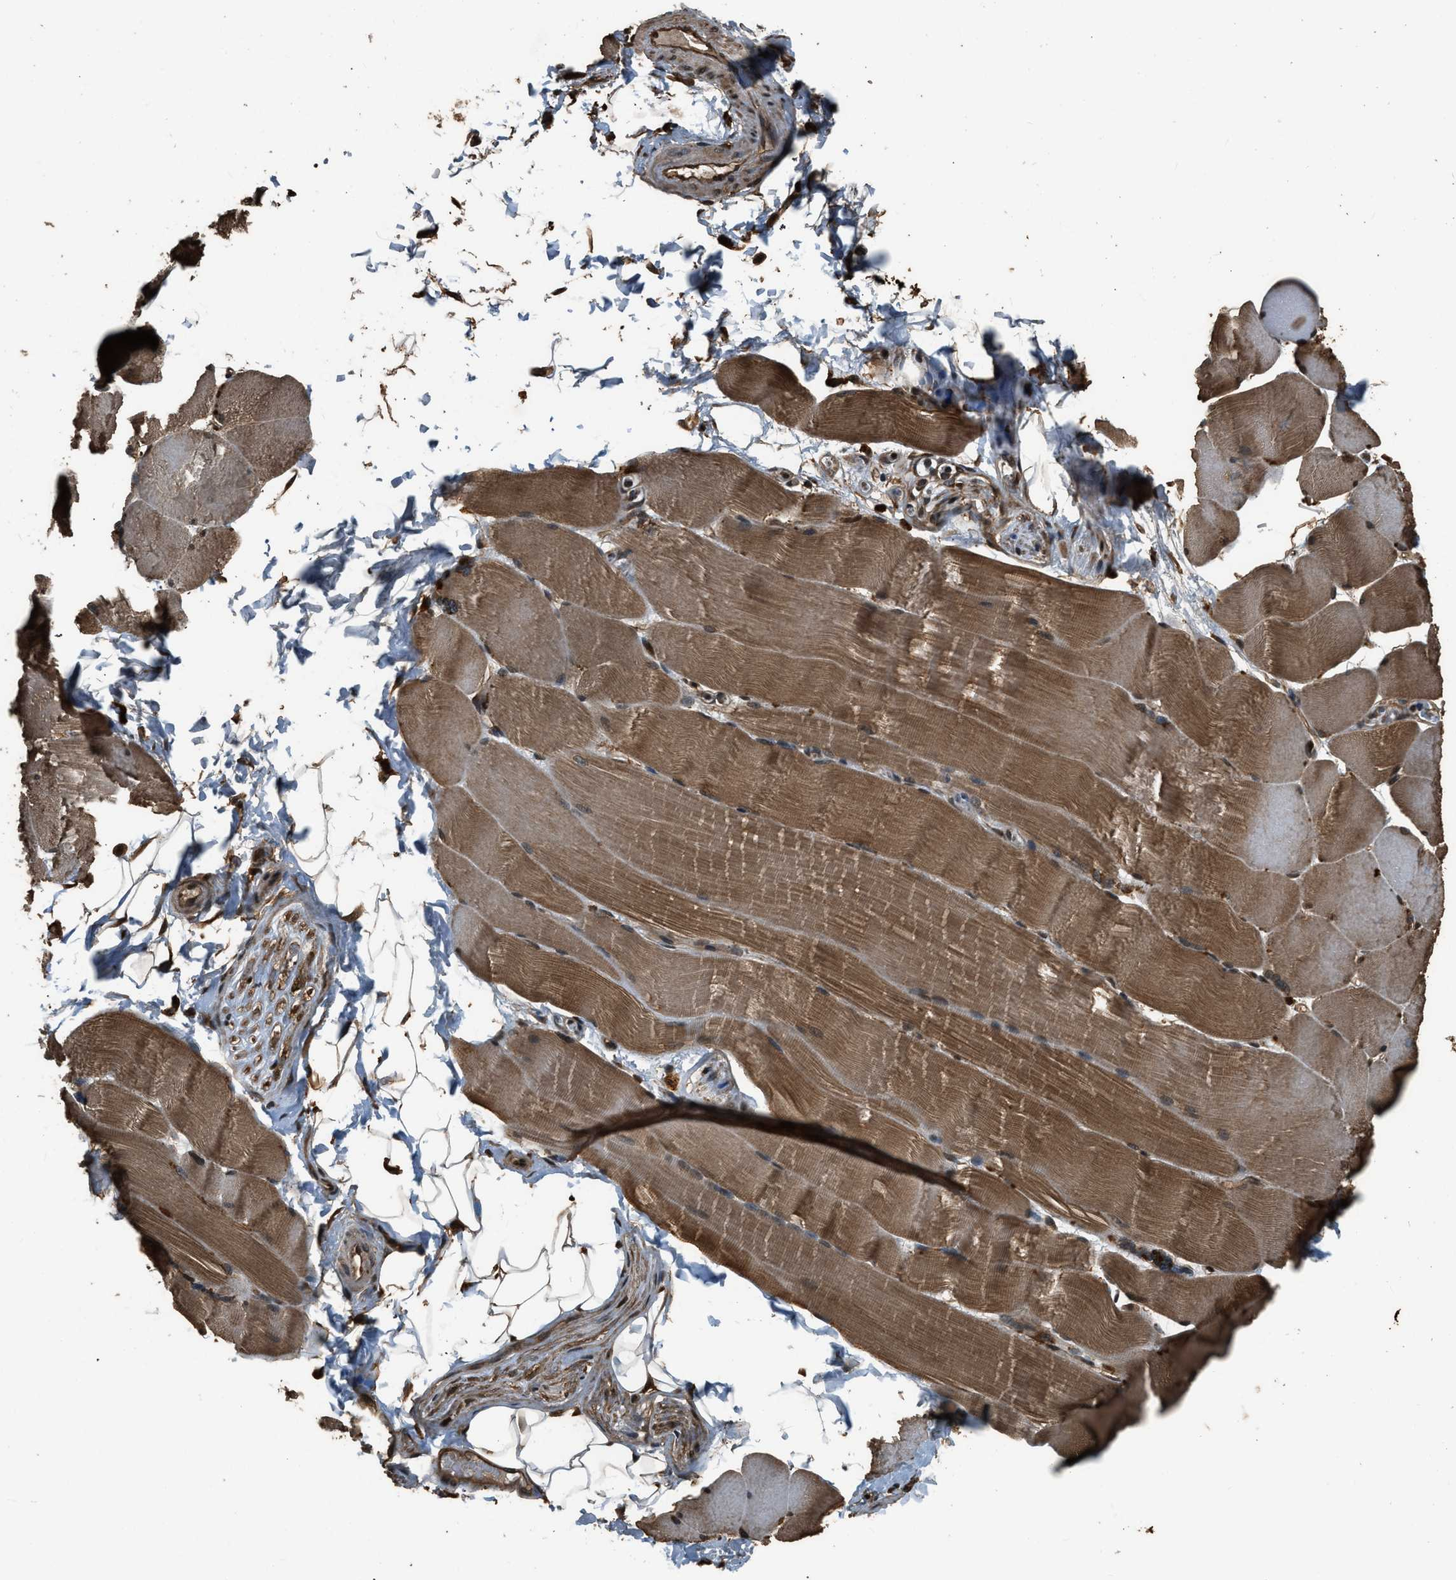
{"staining": {"intensity": "strong", "quantity": "25%-75%", "location": "cytoplasmic/membranous"}, "tissue": "skeletal muscle", "cell_type": "Myocytes", "image_type": "normal", "snomed": [{"axis": "morphology", "description": "Normal tissue, NOS"}, {"axis": "topography", "description": "Skin"}, {"axis": "topography", "description": "Skeletal muscle"}], "caption": "A high amount of strong cytoplasmic/membranous staining is identified in approximately 25%-75% of myocytes in benign skeletal muscle.", "gene": "RAP2A", "patient": {"sex": "male", "age": 83}}